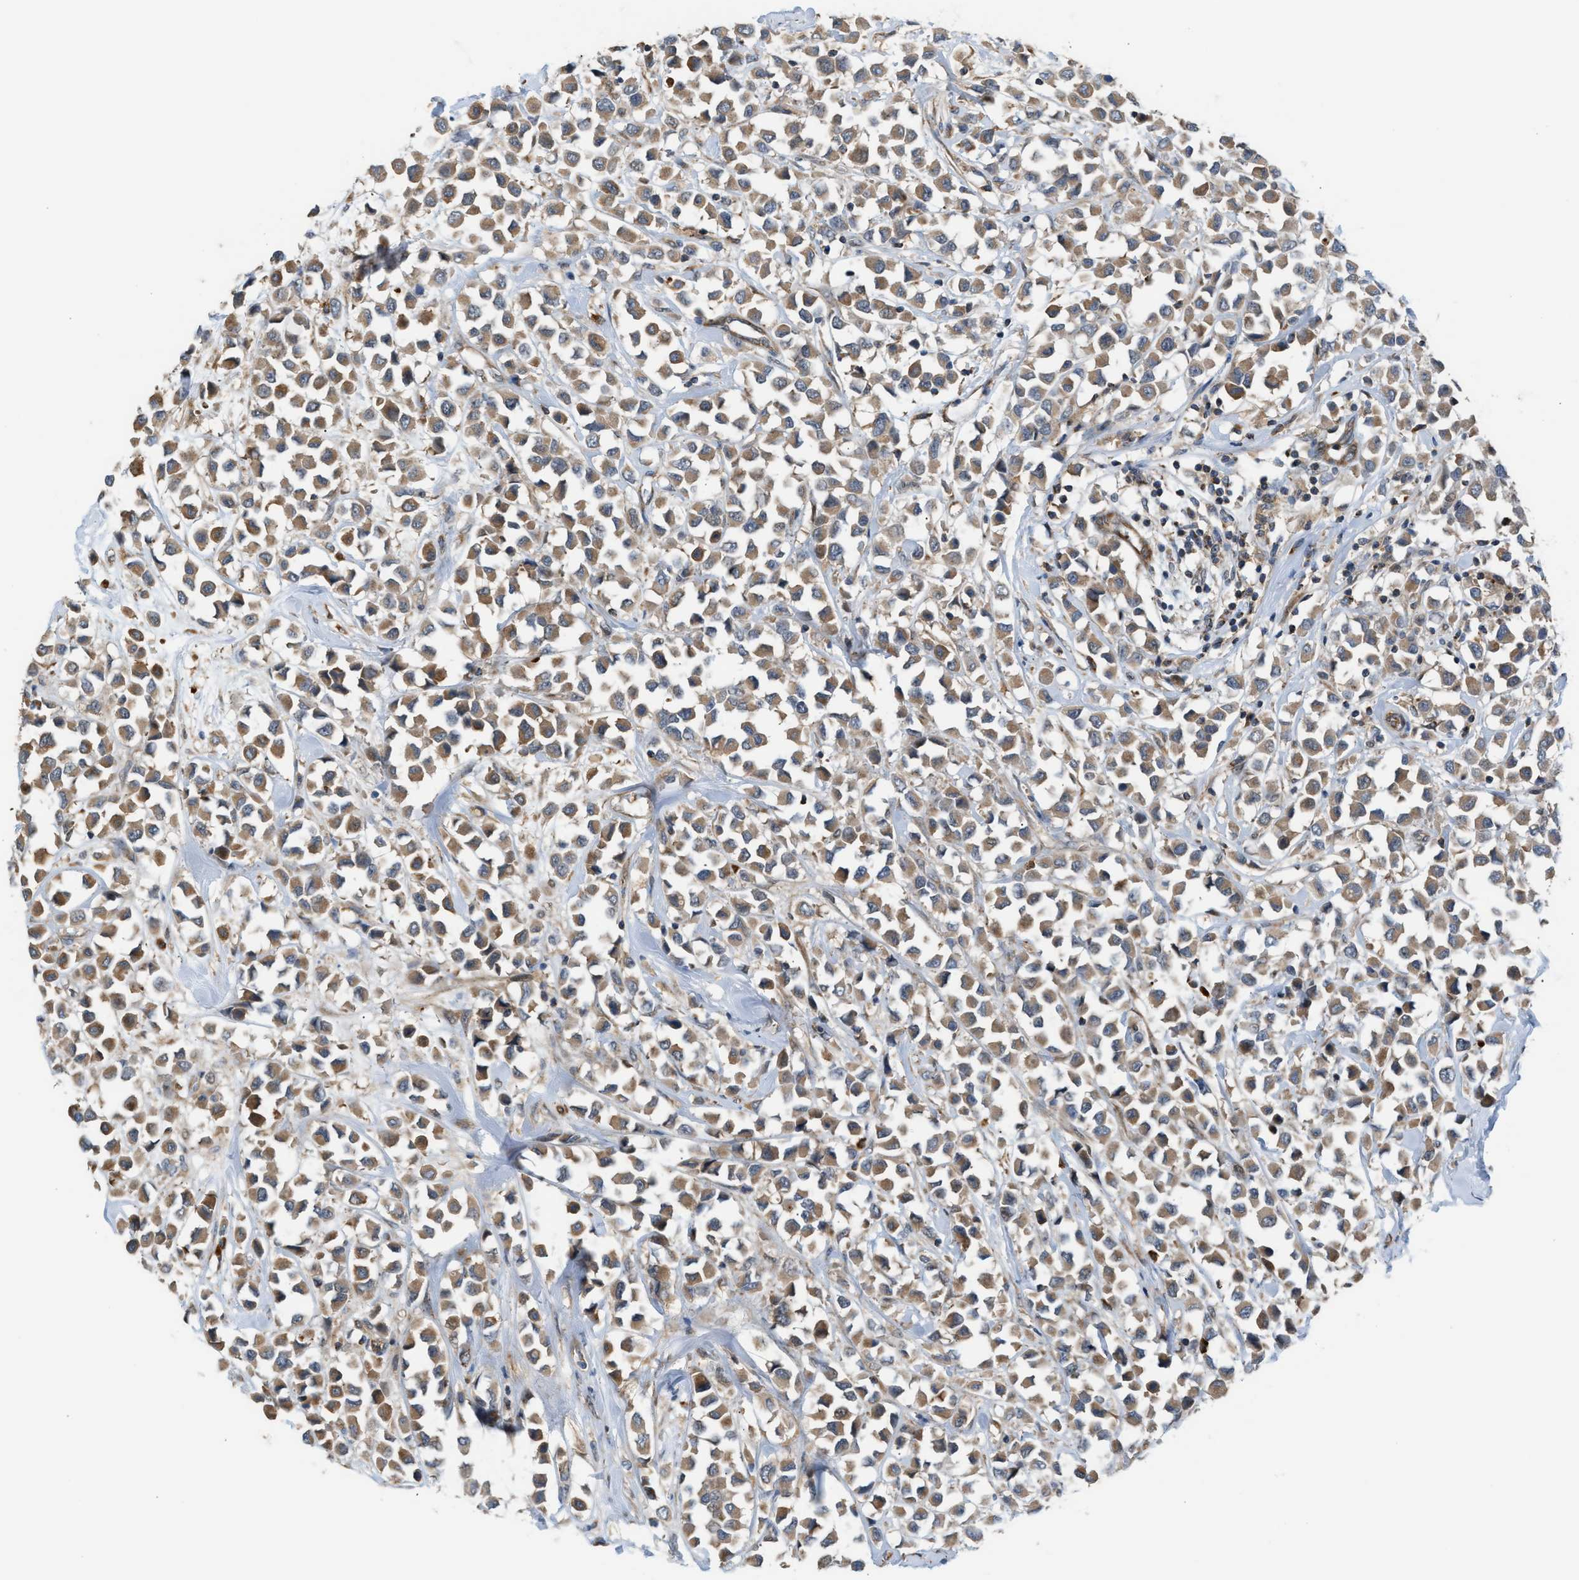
{"staining": {"intensity": "moderate", "quantity": ">75%", "location": "cytoplasmic/membranous"}, "tissue": "breast cancer", "cell_type": "Tumor cells", "image_type": "cancer", "snomed": [{"axis": "morphology", "description": "Duct carcinoma"}, {"axis": "topography", "description": "Breast"}], "caption": "Immunohistochemistry histopathology image of neoplastic tissue: human breast infiltrating ductal carcinoma stained using immunohistochemistry (IHC) demonstrates medium levels of moderate protein expression localized specifically in the cytoplasmic/membranous of tumor cells, appearing as a cytoplasmic/membranous brown color.", "gene": "PDCL", "patient": {"sex": "female", "age": 61}}